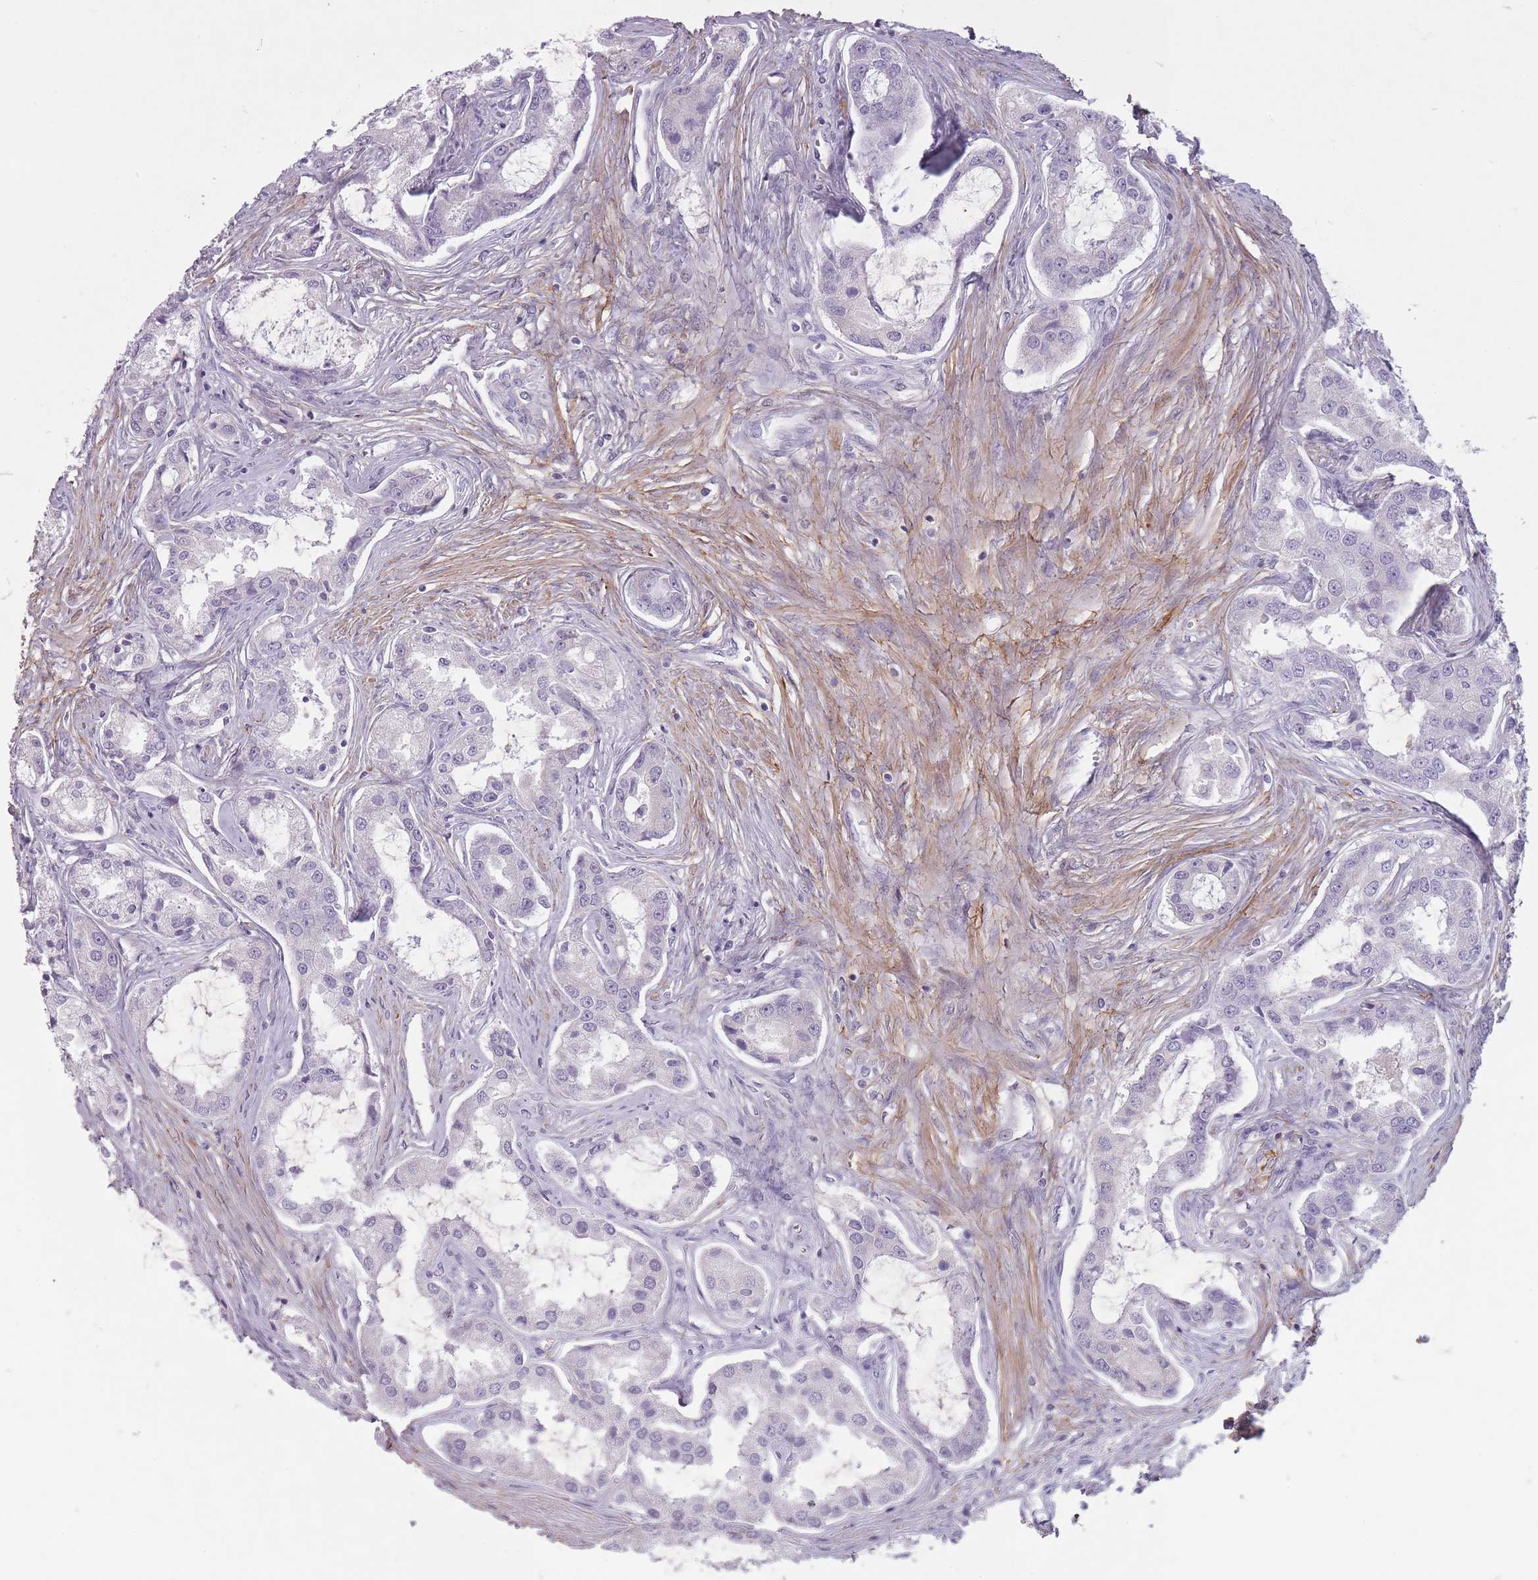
{"staining": {"intensity": "negative", "quantity": "none", "location": "none"}, "tissue": "prostate cancer", "cell_type": "Tumor cells", "image_type": "cancer", "snomed": [{"axis": "morphology", "description": "Adenocarcinoma, Low grade"}, {"axis": "topography", "description": "Prostate"}], "caption": "Tumor cells show no significant expression in prostate adenocarcinoma (low-grade).", "gene": "RFX4", "patient": {"sex": "male", "age": 68}}